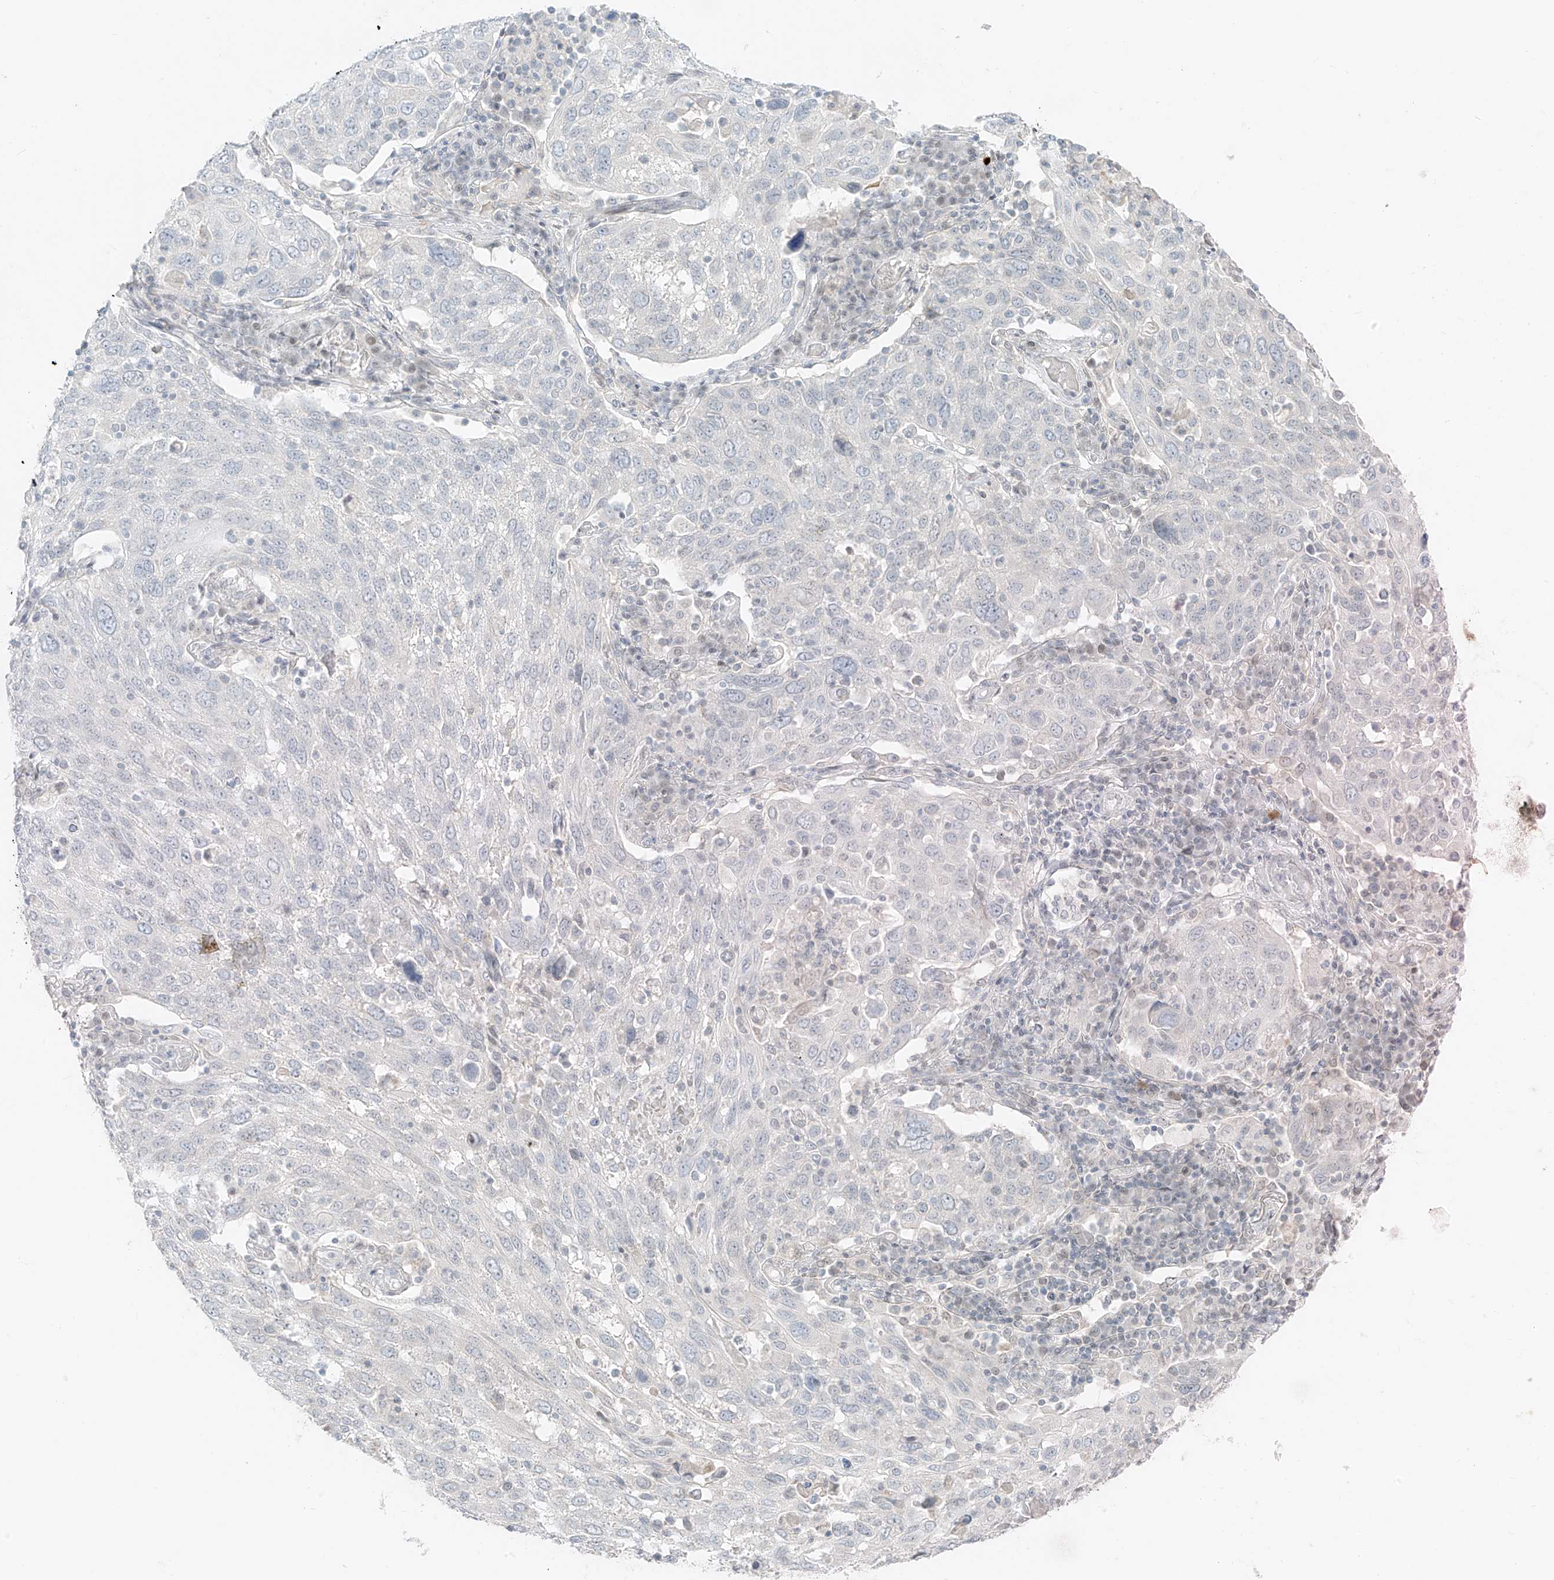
{"staining": {"intensity": "negative", "quantity": "none", "location": "none"}, "tissue": "lung cancer", "cell_type": "Tumor cells", "image_type": "cancer", "snomed": [{"axis": "morphology", "description": "Squamous cell carcinoma, NOS"}, {"axis": "topography", "description": "Lung"}], "caption": "This image is of lung squamous cell carcinoma stained with IHC to label a protein in brown with the nuclei are counter-stained blue. There is no staining in tumor cells.", "gene": "OSBPL7", "patient": {"sex": "male", "age": 65}}